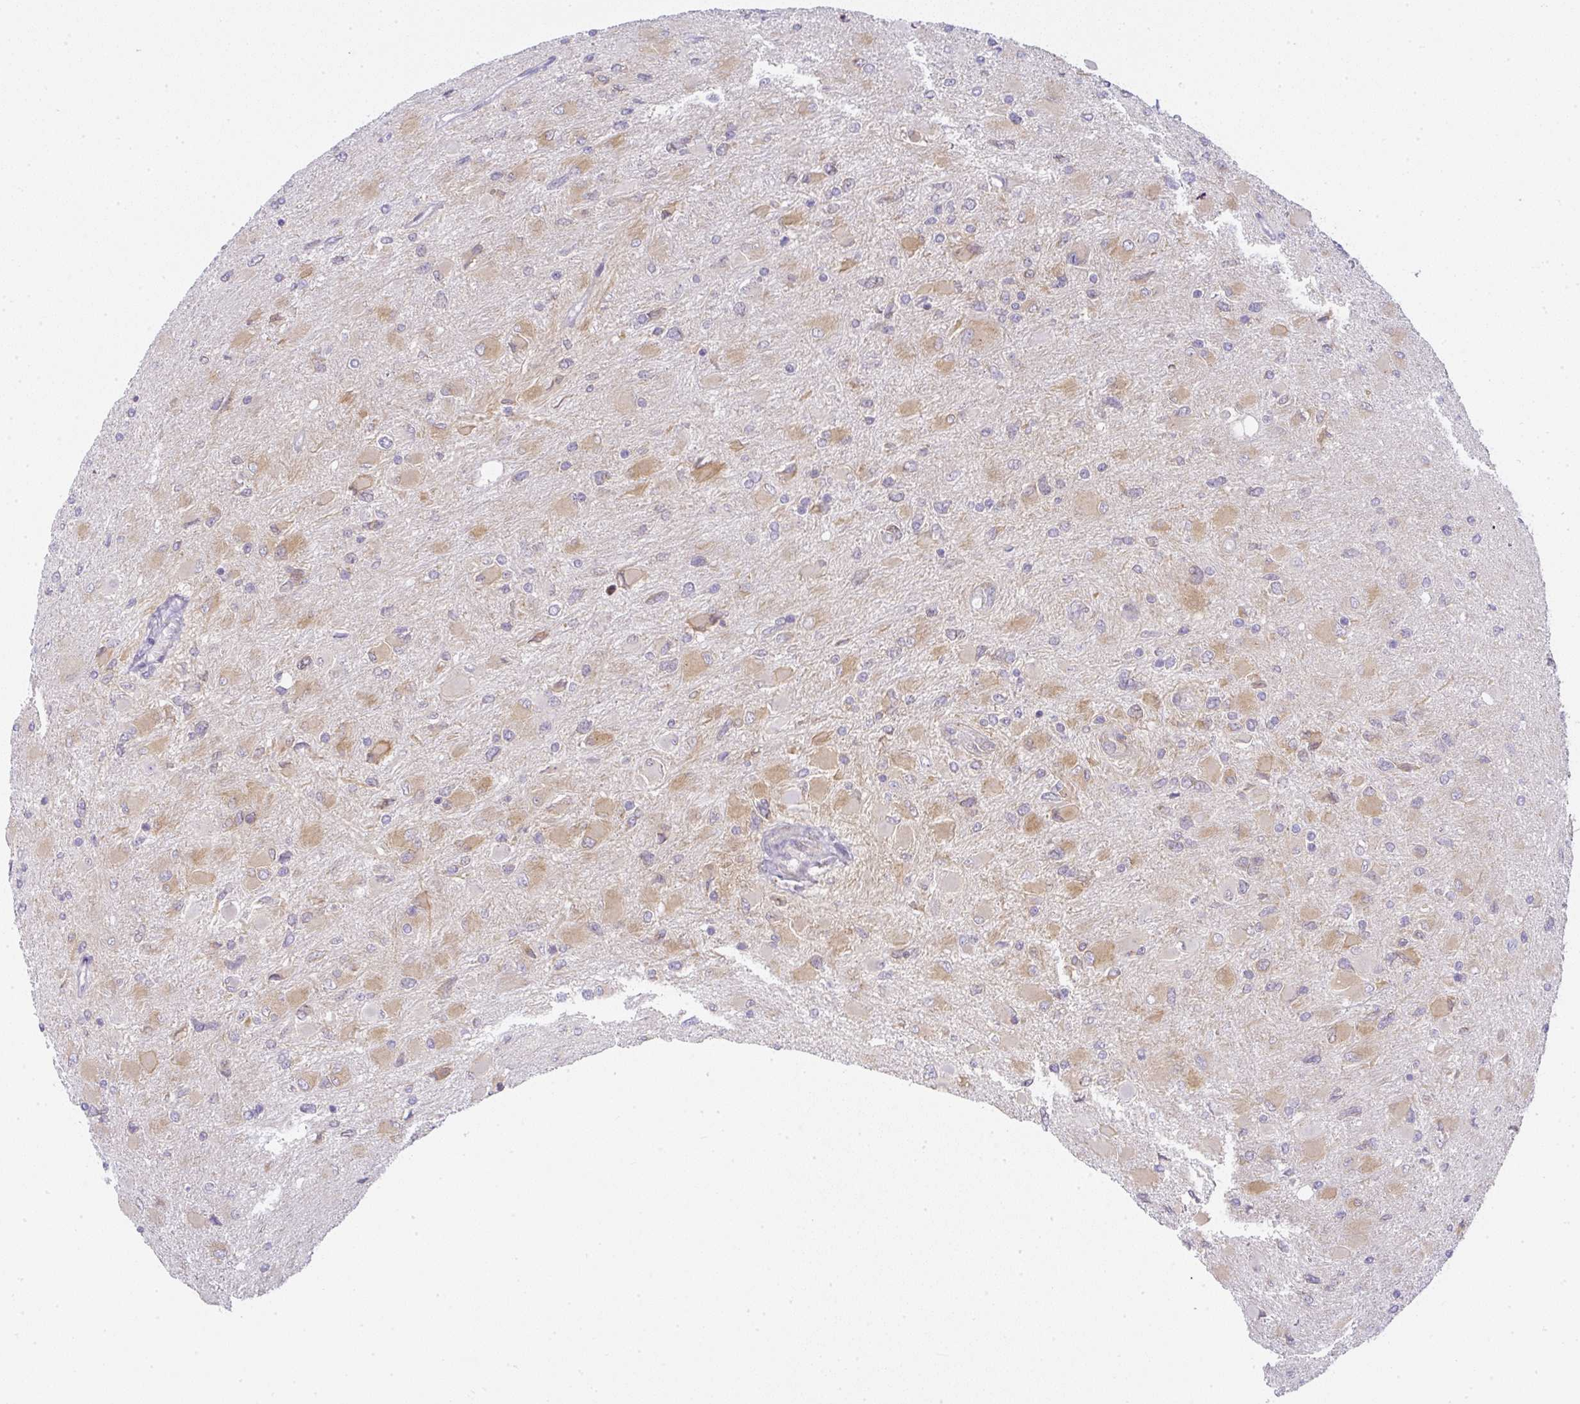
{"staining": {"intensity": "moderate", "quantity": "25%-75%", "location": "cytoplasmic/membranous"}, "tissue": "glioma", "cell_type": "Tumor cells", "image_type": "cancer", "snomed": [{"axis": "morphology", "description": "Glioma, malignant, High grade"}, {"axis": "topography", "description": "Cerebral cortex"}], "caption": "The histopathology image exhibits immunohistochemical staining of glioma. There is moderate cytoplasmic/membranous staining is appreciated in approximately 25%-75% of tumor cells.", "gene": "DERL2", "patient": {"sex": "female", "age": 36}}